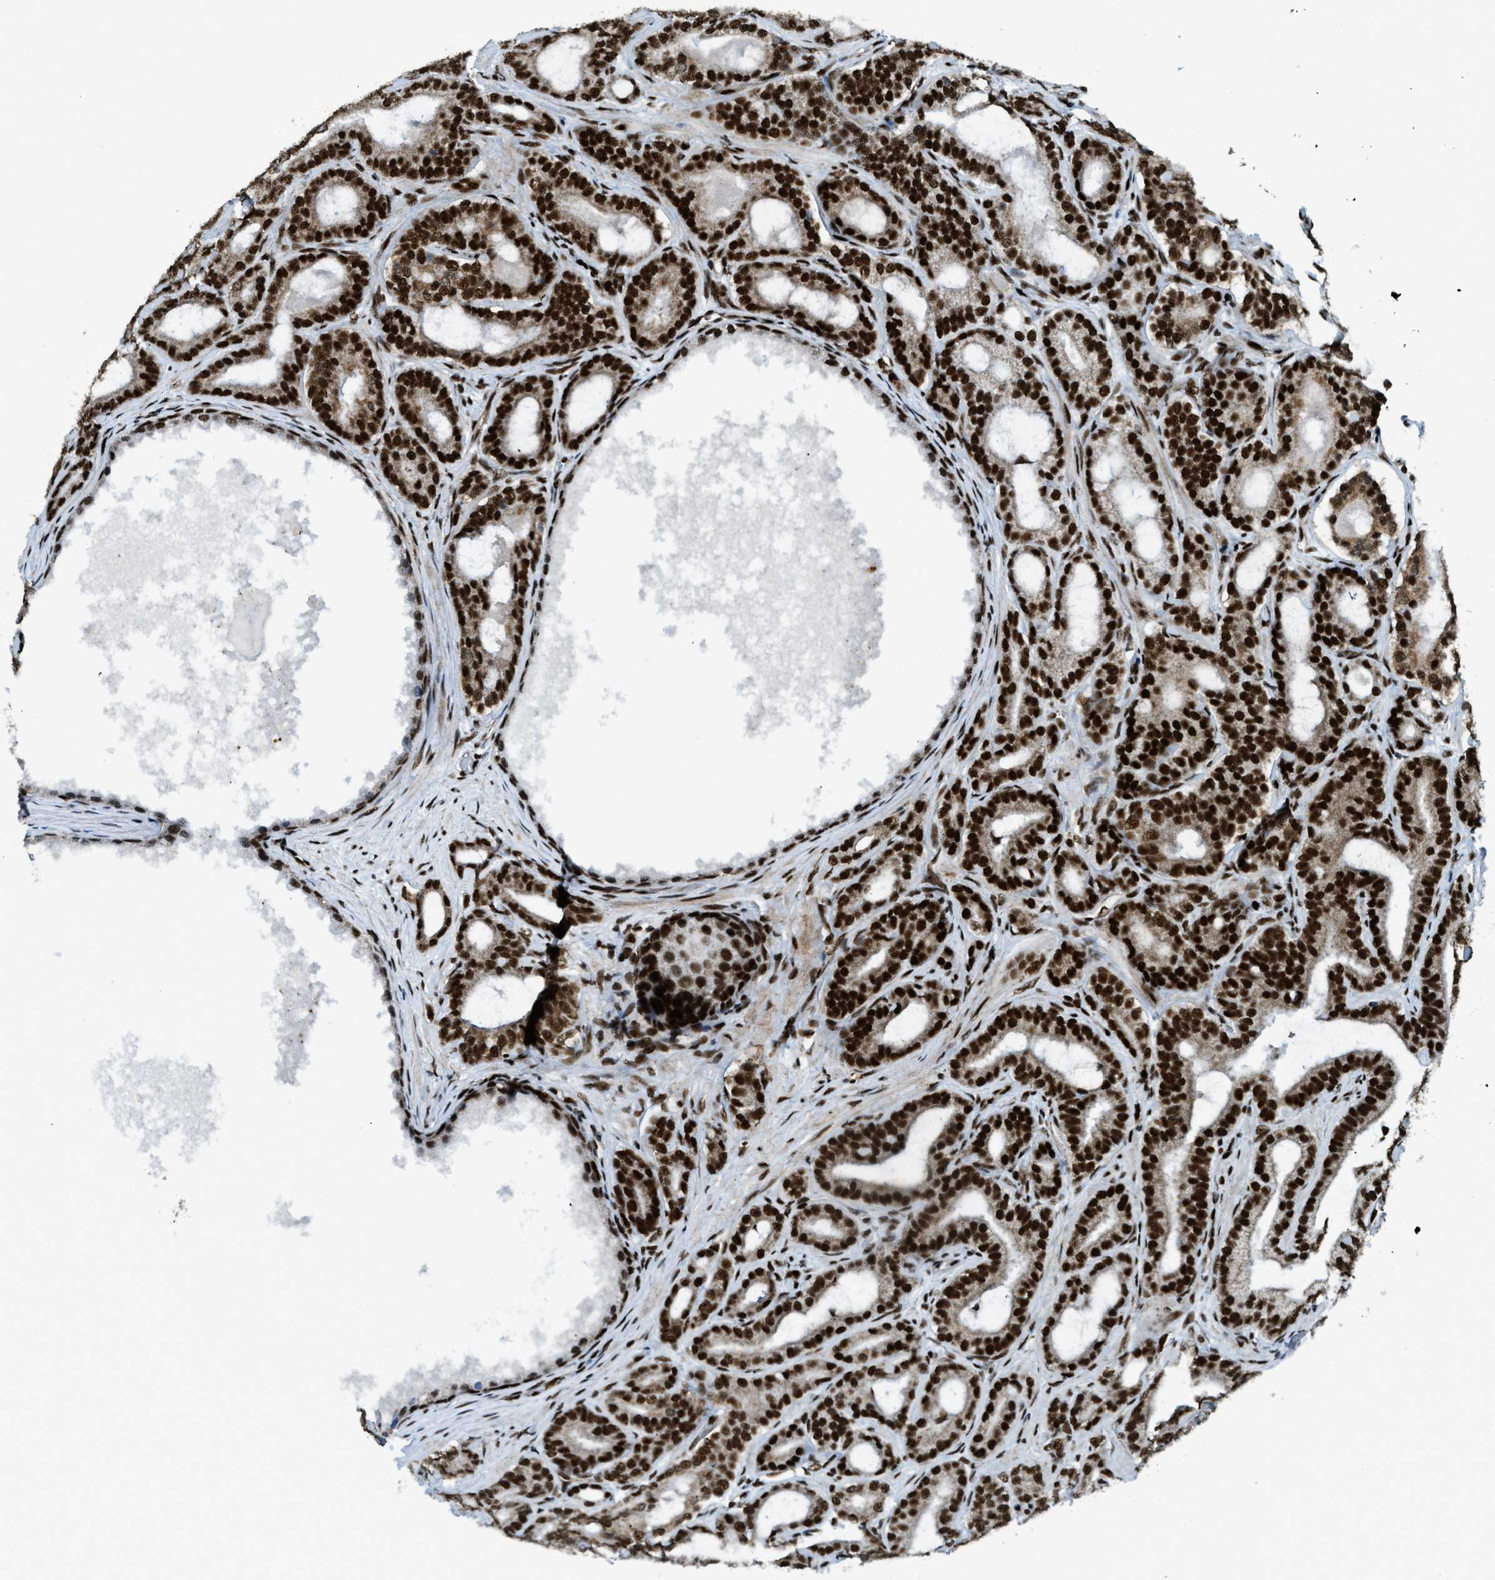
{"staining": {"intensity": "strong", "quantity": ">75%", "location": "nuclear"}, "tissue": "prostate cancer", "cell_type": "Tumor cells", "image_type": "cancer", "snomed": [{"axis": "morphology", "description": "Adenocarcinoma, High grade"}, {"axis": "topography", "description": "Prostate"}], "caption": "Adenocarcinoma (high-grade) (prostate) was stained to show a protein in brown. There is high levels of strong nuclear positivity in about >75% of tumor cells. Using DAB (3,3'-diaminobenzidine) (brown) and hematoxylin (blue) stains, captured at high magnification using brightfield microscopy.", "gene": "GABPB1", "patient": {"sex": "male", "age": 60}}